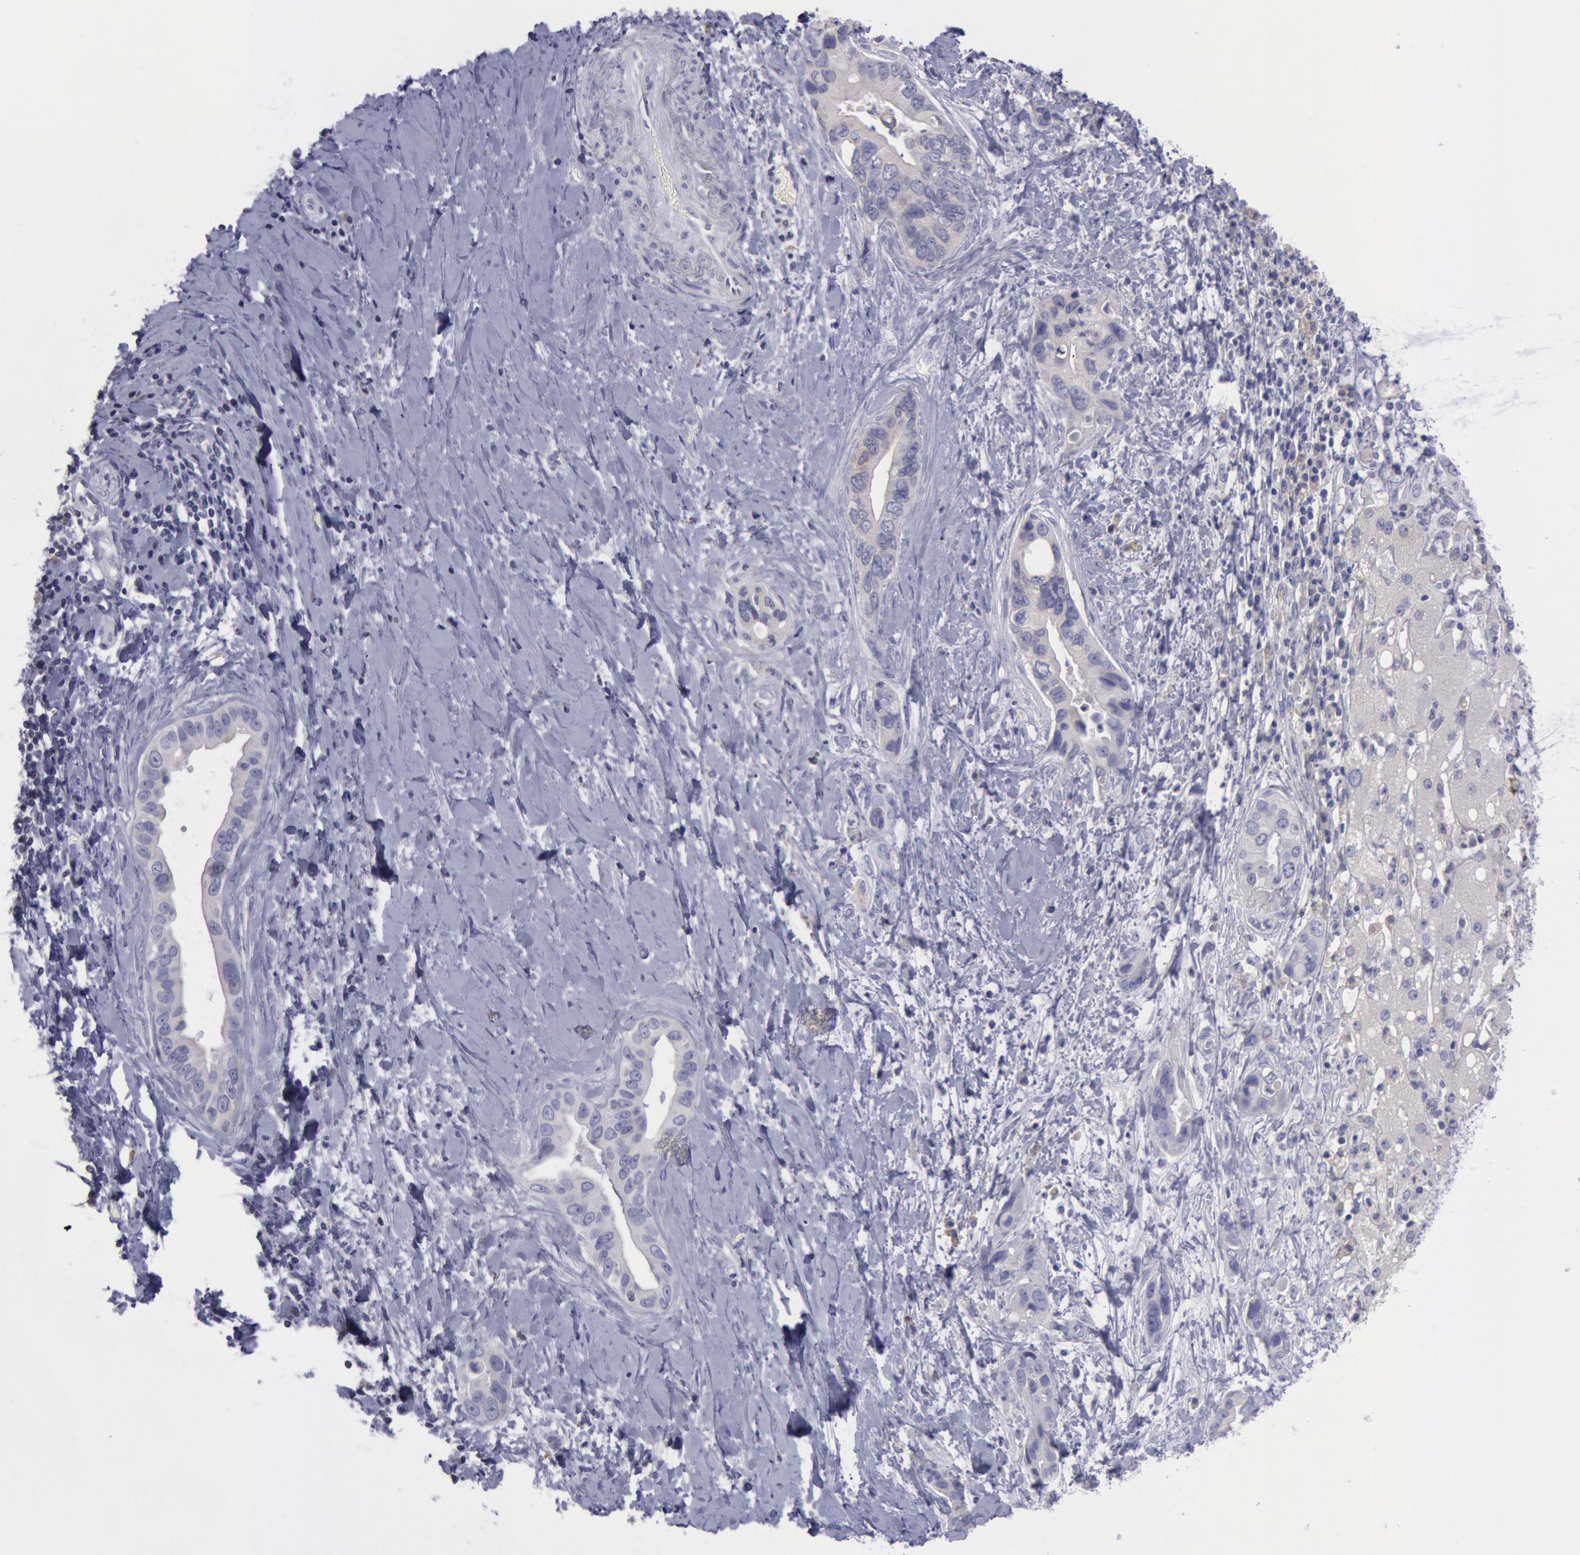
{"staining": {"intensity": "negative", "quantity": "none", "location": "none"}, "tissue": "liver cancer", "cell_type": "Tumor cells", "image_type": "cancer", "snomed": [{"axis": "morphology", "description": "Cholangiocarcinoma"}, {"axis": "topography", "description": "Liver"}], "caption": "Immunohistochemical staining of human liver cancer displays no significant expression in tumor cells.", "gene": "MYH7", "patient": {"sex": "female", "age": 65}}